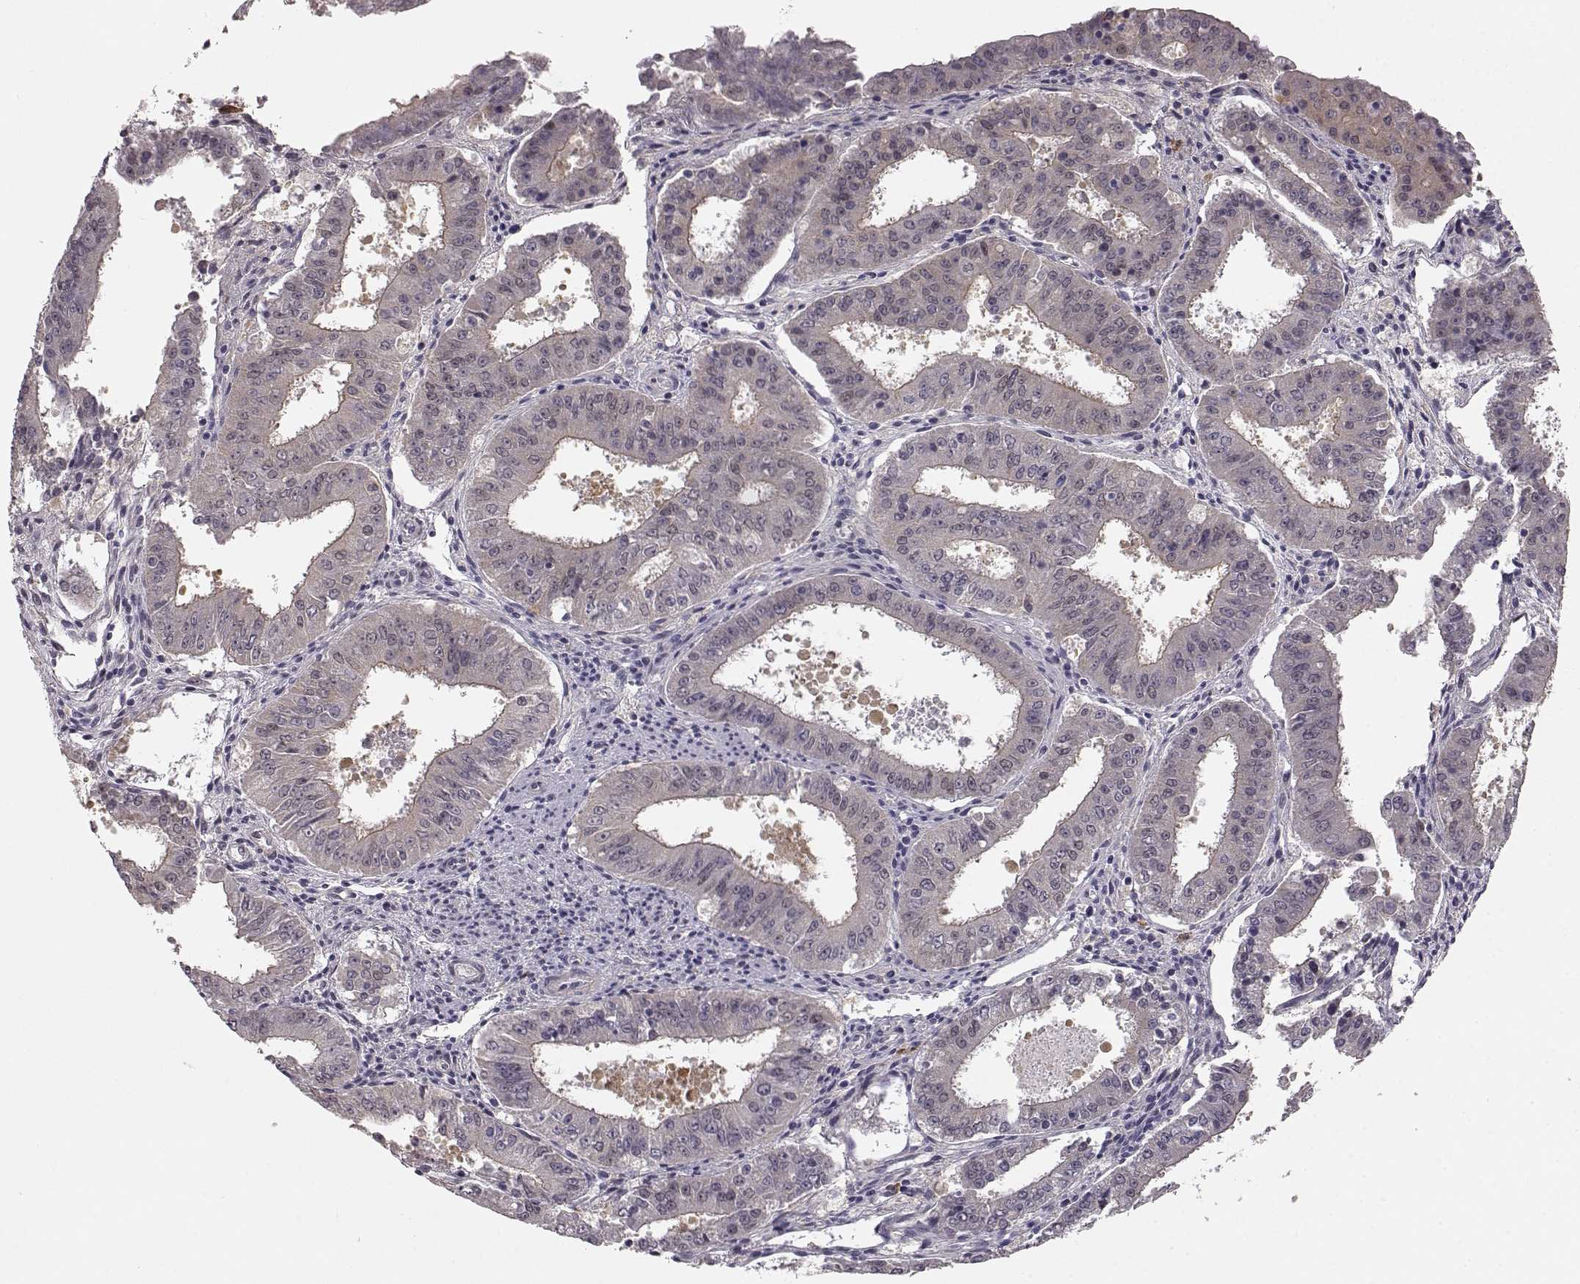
{"staining": {"intensity": "weak", "quantity": "25%-75%", "location": "cytoplasmic/membranous"}, "tissue": "ovarian cancer", "cell_type": "Tumor cells", "image_type": "cancer", "snomed": [{"axis": "morphology", "description": "Carcinoma, endometroid"}, {"axis": "topography", "description": "Ovary"}], "caption": "The micrograph exhibits staining of ovarian cancer, revealing weak cytoplasmic/membranous protein staining (brown color) within tumor cells. The protein is shown in brown color, while the nuclei are stained blue.", "gene": "GPR50", "patient": {"sex": "female", "age": 42}}